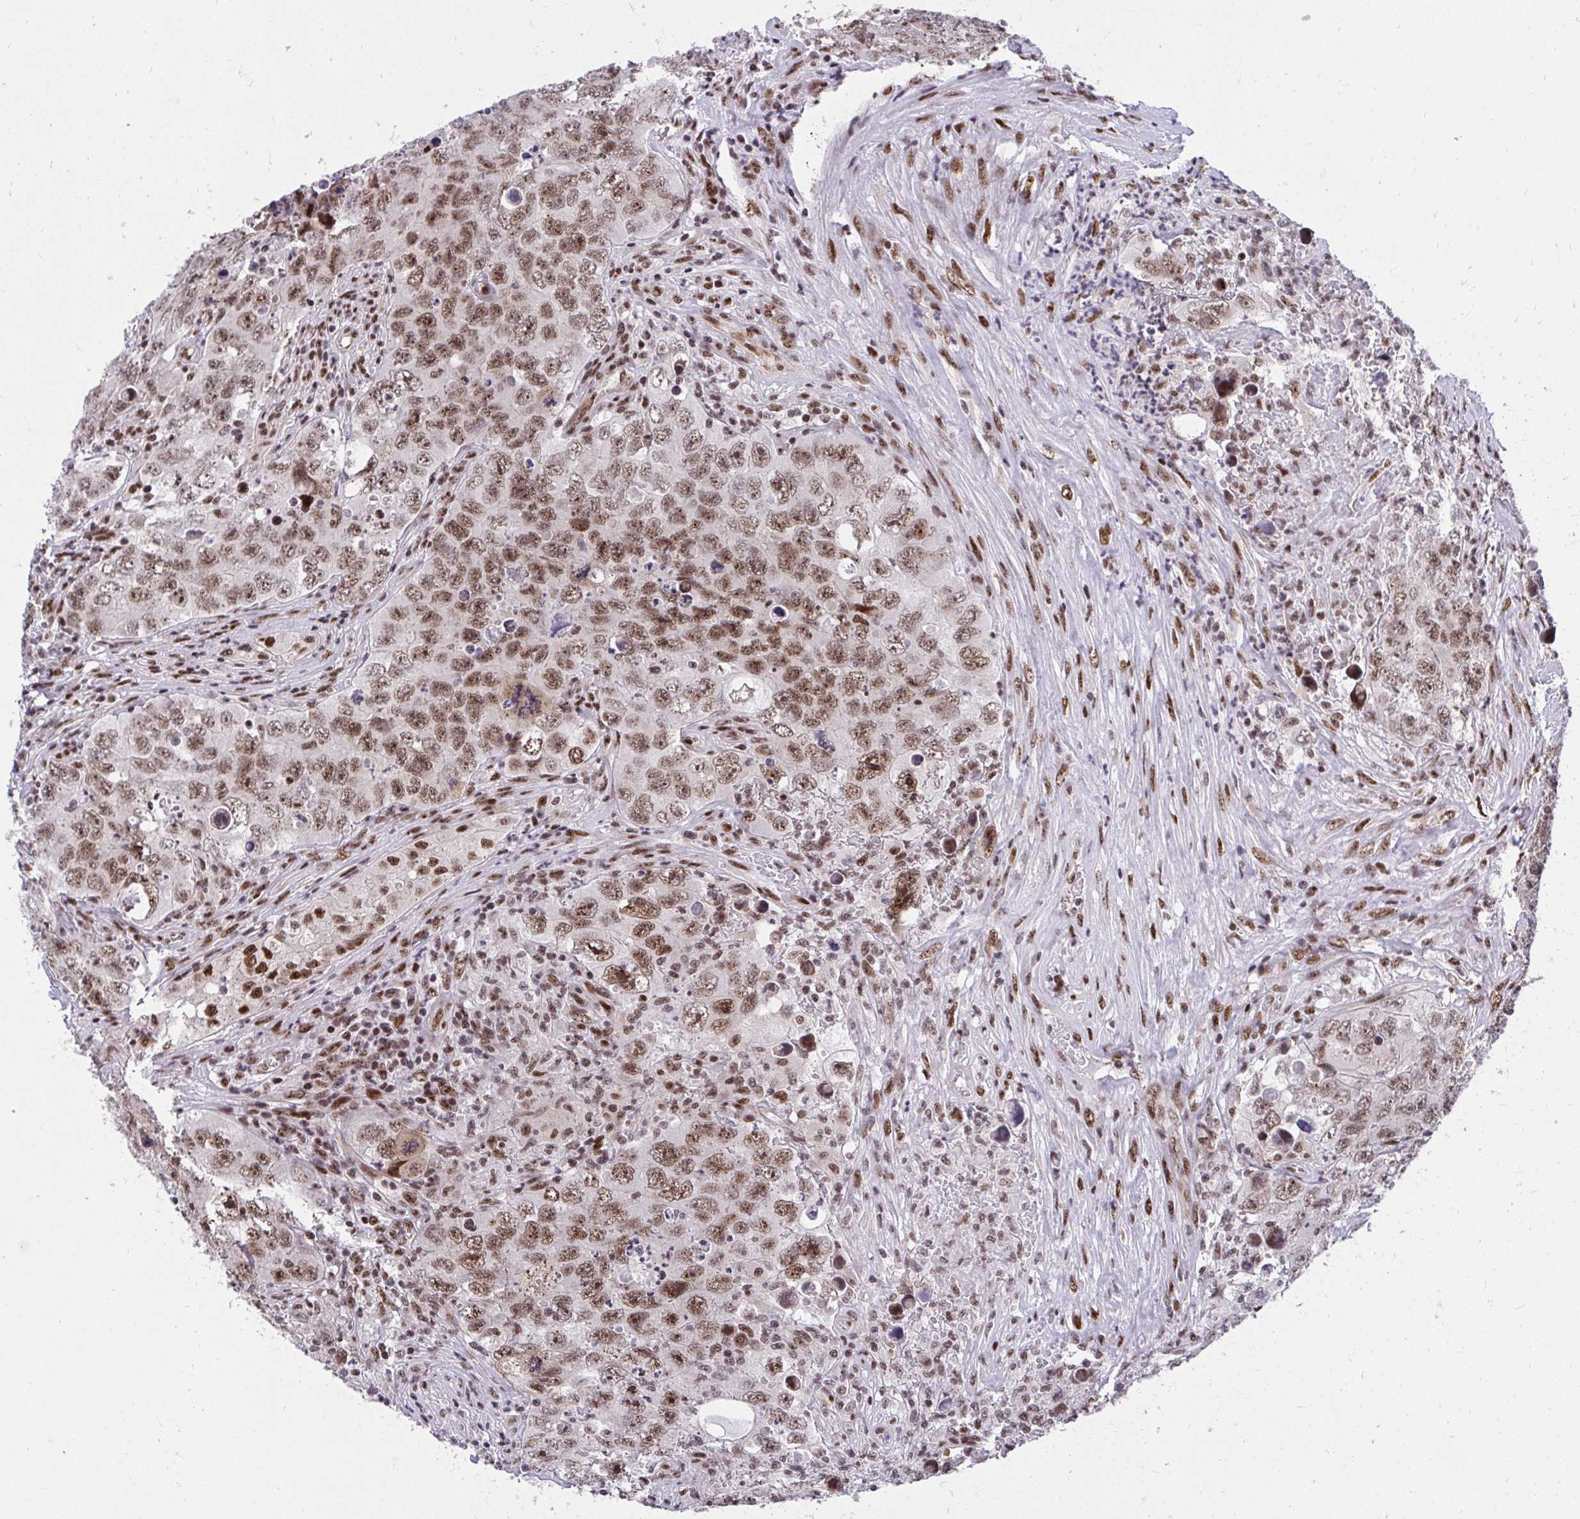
{"staining": {"intensity": "moderate", "quantity": ">75%", "location": "cytoplasmic/membranous"}, "tissue": "testis cancer", "cell_type": "Tumor cells", "image_type": "cancer", "snomed": [{"axis": "morphology", "description": "Seminoma, NOS"}, {"axis": "morphology", "description": "Carcinoma, Embryonal, NOS"}, {"axis": "topography", "description": "Testis"}], "caption": "The image reveals a brown stain indicating the presence of a protein in the cytoplasmic/membranous of tumor cells in testis cancer.", "gene": "HOXA4", "patient": {"sex": "male", "age": 43}}